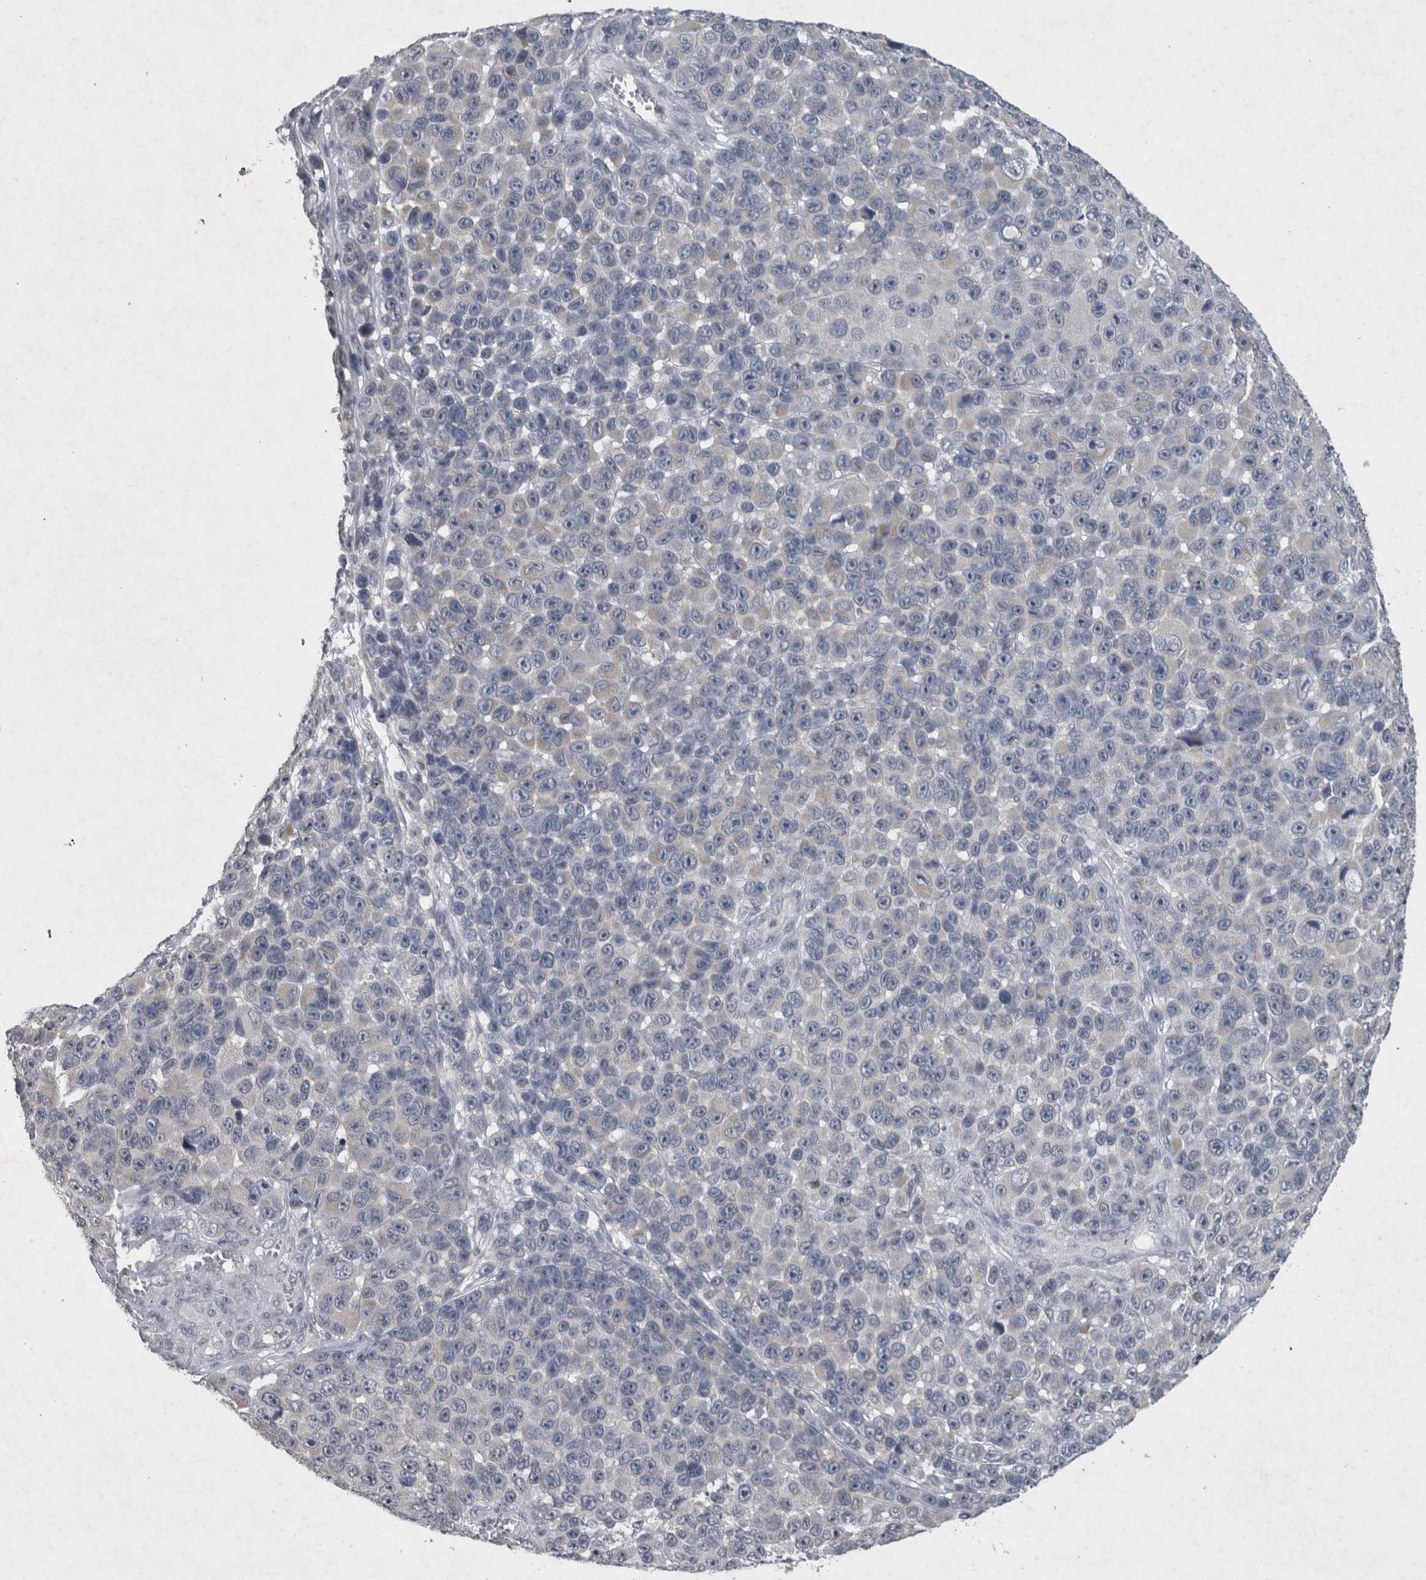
{"staining": {"intensity": "negative", "quantity": "none", "location": "none"}, "tissue": "melanoma", "cell_type": "Tumor cells", "image_type": "cancer", "snomed": [{"axis": "morphology", "description": "Malignant melanoma, NOS"}, {"axis": "topography", "description": "Skin"}], "caption": "Immunohistochemistry (IHC) photomicrograph of human malignant melanoma stained for a protein (brown), which exhibits no positivity in tumor cells.", "gene": "WNT7A", "patient": {"sex": "male", "age": 53}}